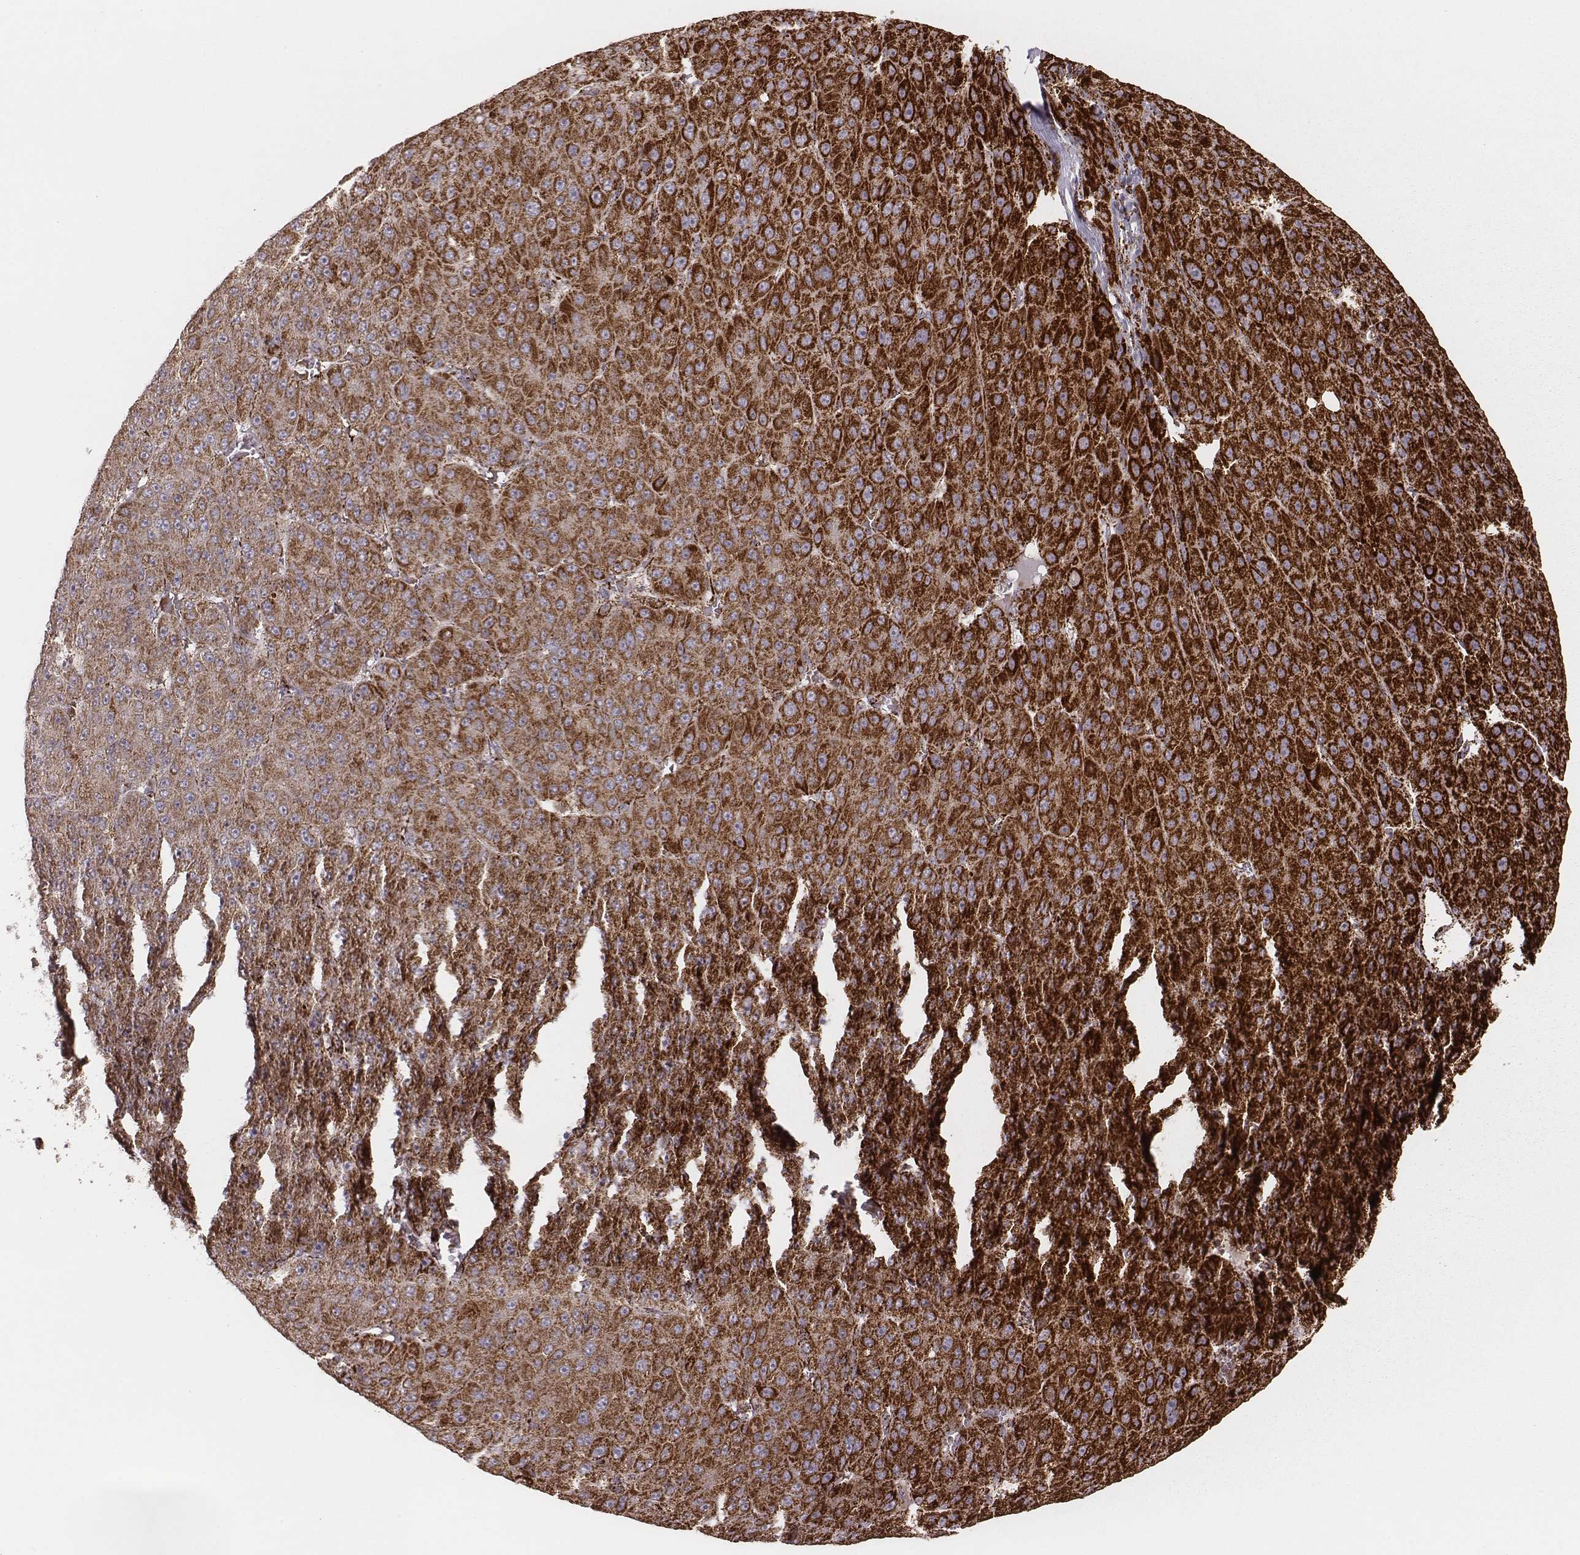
{"staining": {"intensity": "moderate", "quantity": ">75%", "location": "cytoplasmic/membranous"}, "tissue": "liver cancer", "cell_type": "Tumor cells", "image_type": "cancer", "snomed": [{"axis": "morphology", "description": "Carcinoma, Hepatocellular, NOS"}, {"axis": "topography", "description": "Liver"}], "caption": "Brown immunohistochemical staining in human hepatocellular carcinoma (liver) exhibits moderate cytoplasmic/membranous expression in about >75% of tumor cells.", "gene": "TUFM", "patient": {"sex": "male", "age": 67}}